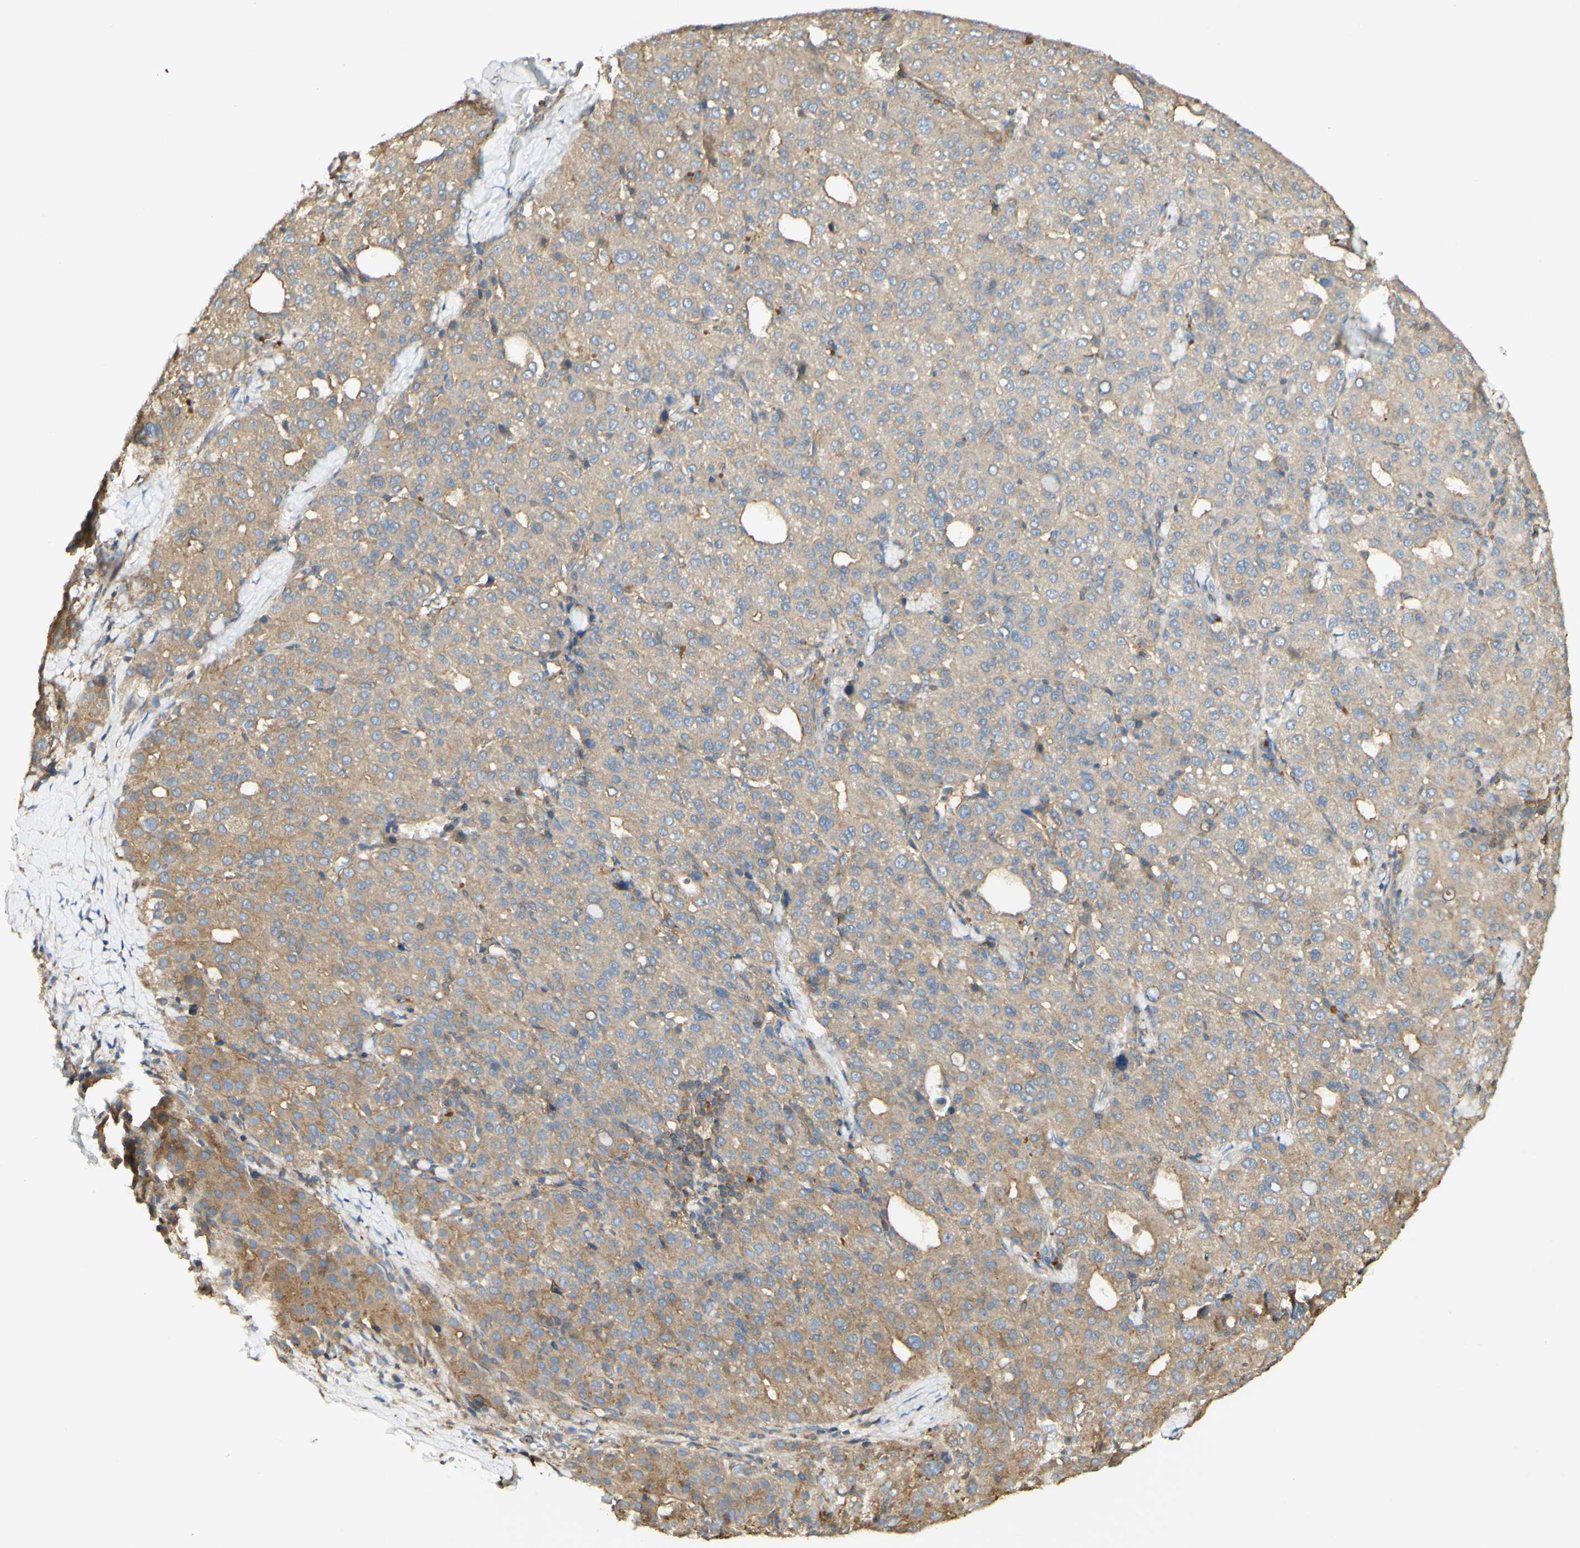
{"staining": {"intensity": "moderate", "quantity": ">75%", "location": "cytoplasmic/membranous"}, "tissue": "liver cancer", "cell_type": "Tumor cells", "image_type": "cancer", "snomed": [{"axis": "morphology", "description": "Carcinoma, Hepatocellular, NOS"}, {"axis": "topography", "description": "Liver"}], "caption": "Protein staining of hepatocellular carcinoma (liver) tissue demonstrates moderate cytoplasmic/membranous staining in about >75% of tumor cells.", "gene": "IKBKG", "patient": {"sex": "male", "age": 65}}